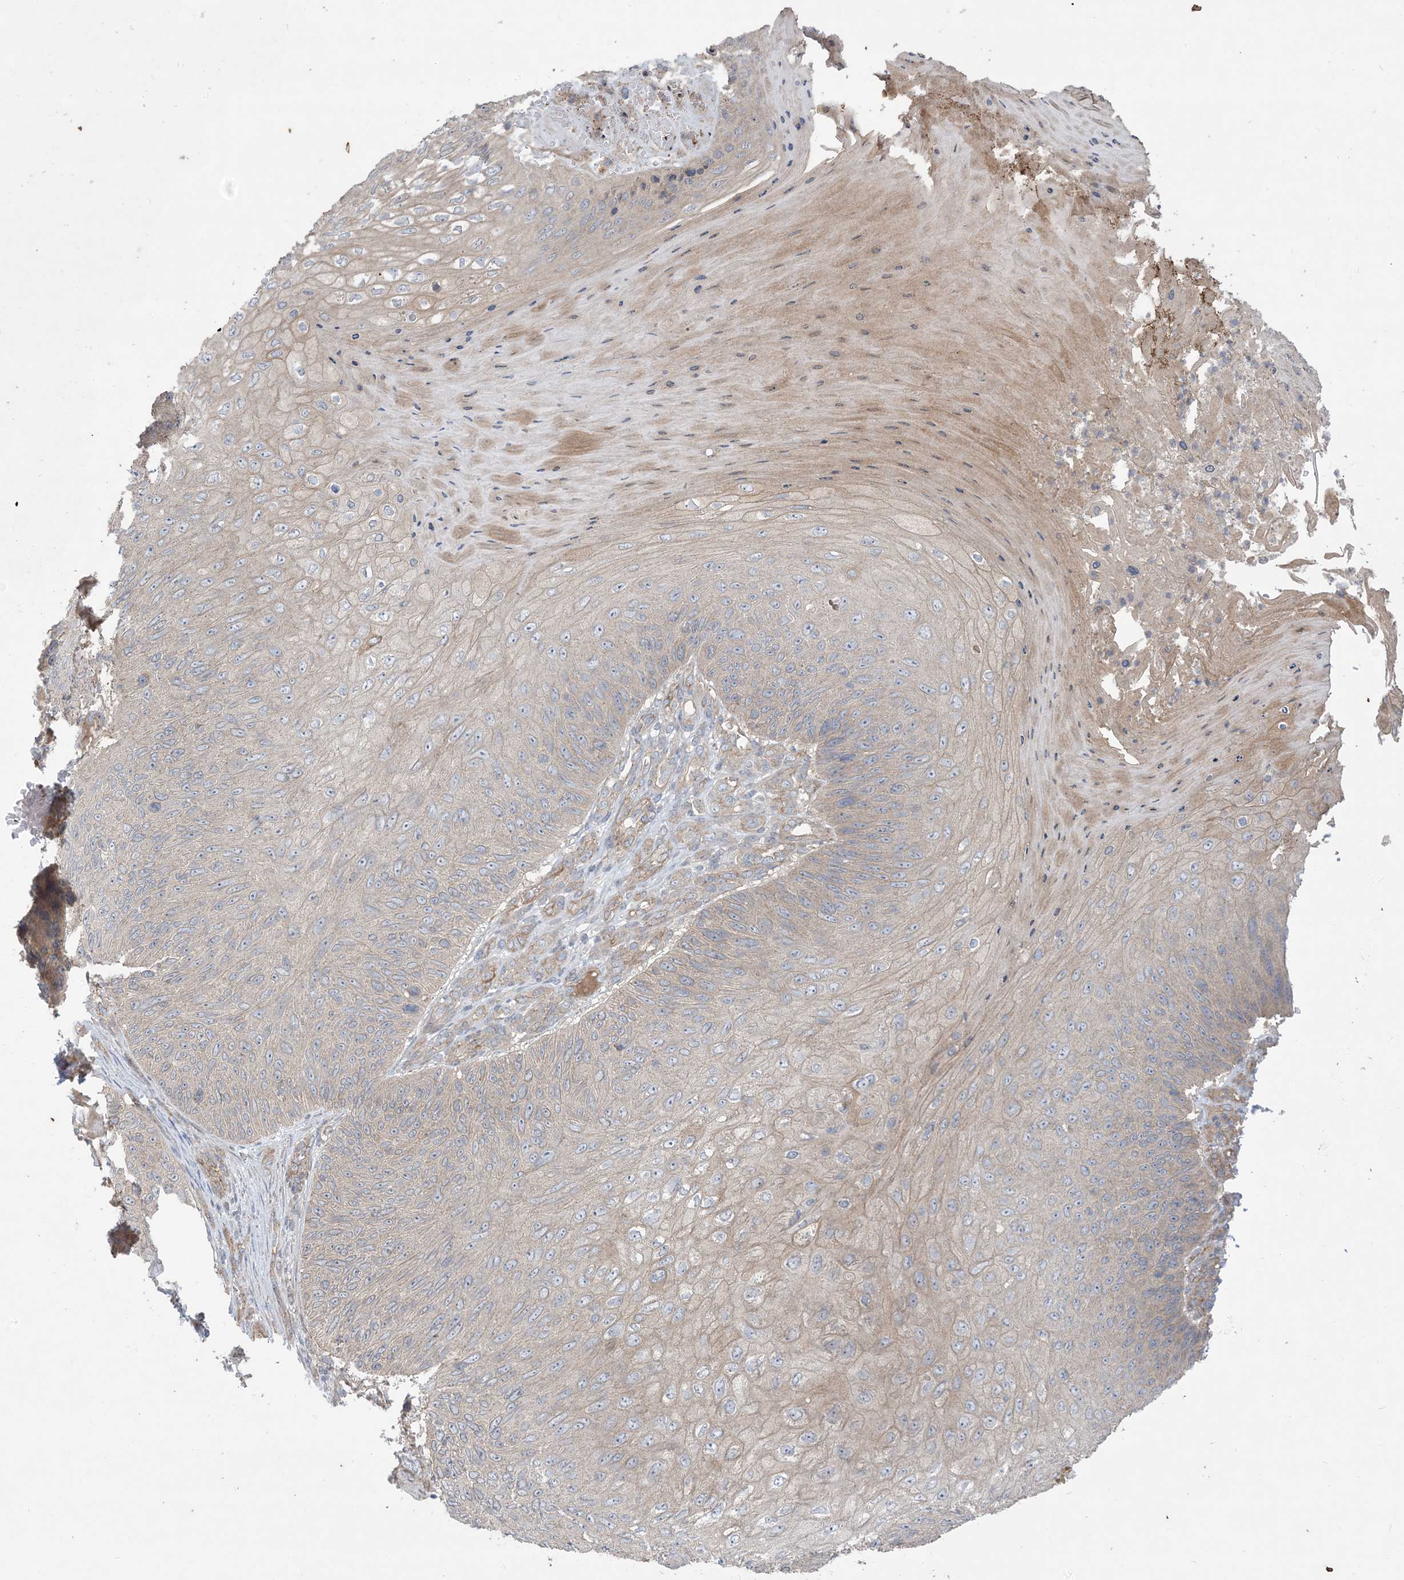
{"staining": {"intensity": "weak", "quantity": "<25%", "location": "cytoplasmic/membranous"}, "tissue": "skin cancer", "cell_type": "Tumor cells", "image_type": "cancer", "snomed": [{"axis": "morphology", "description": "Squamous cell carcinoma, NOS"}, {"axis": "topography", "description": "Skin"}], "caption": "Histopathology image shows no protein expression in tumor cells of skin squamous cell carcinoma tissue. (Brightfield microscopy of DAB immunohistochemistry at high magnification).", "gene": "CCNY", "patient": {"sex": "female", "age": 88}}